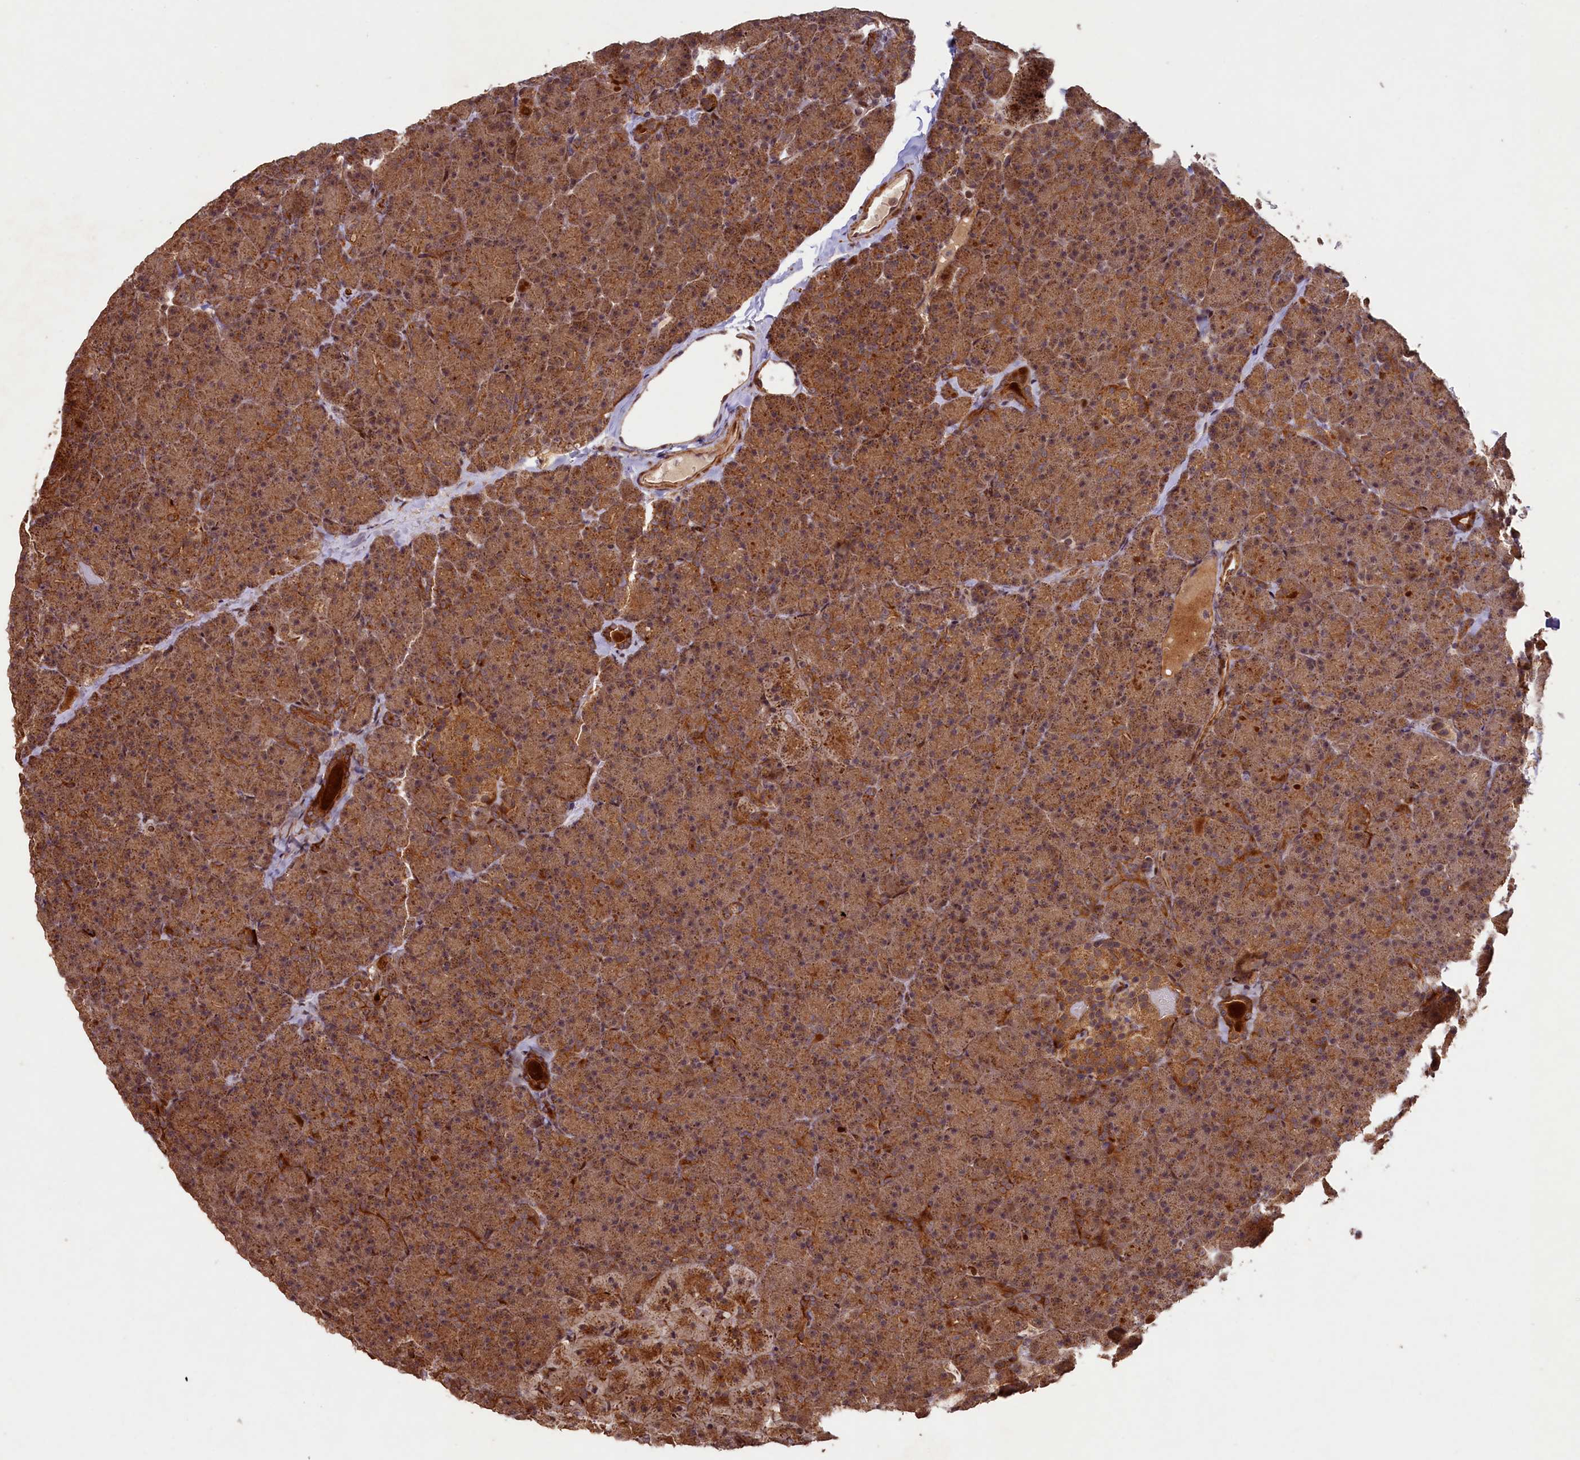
{"staining": {"intensity": "moderate", "quantity": ">75%", "location": "cytoplasmic/membranous"}, "tissue": "pancreas", "cell_type": "Exocrine glandular cells", "image_type": "normal", "snomed": [{"axis": "morphology", "description": "Normal tissue, NOS"}, {"axis": "topography", "description": "Pancreas"}], "caption": "Immunohistochemistry micrograph of benign human pancreas stained for a protein (brown), which shows medium levels of moderate cytoplasmic/membranous staining in approximately >75% of exocrine glandular cells.", "gene": "SHPRH", "patient": {"sex": "male", "age": 36}}